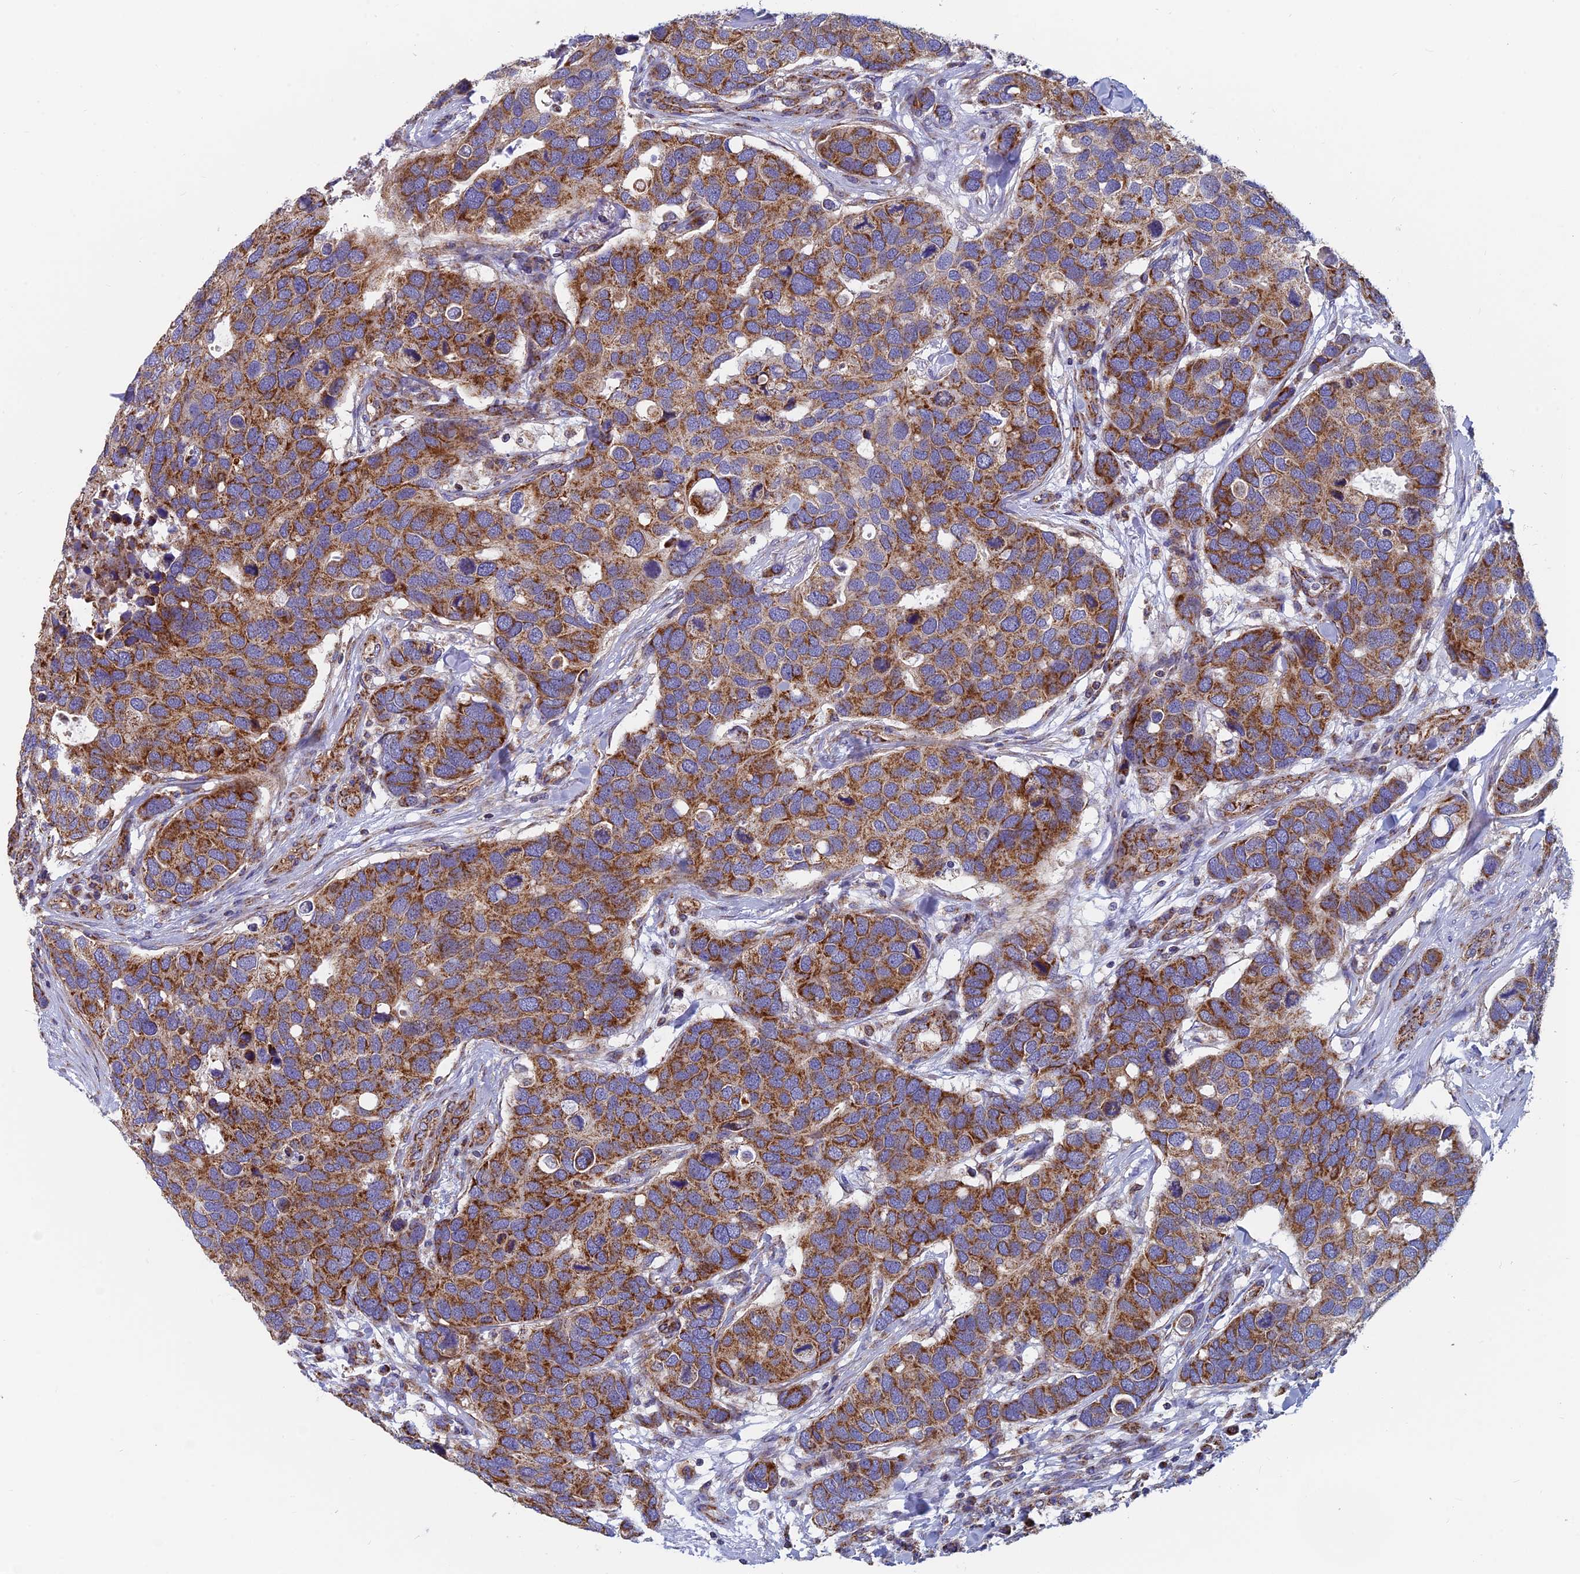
{"staining": {"intensity": "moderate", "quantity": ">75%", "location": "cytoplasmic/membranous"}, "tissue": "breast cancer", "cell_type": "Tumor cells", "image_type": "cancer", "snomed": [{"axis": "morphology", "description": "Duct carcinoma"}, {"axis": "topography", "description": "Breast"}], "caption": "Immunohistochemical staining of human infiltrating ductal carcinoma (breast) shows medium levels of moderate cytoplasmic/membranous expression in about >75% of tumor cells.", "gene": "MRPS9", "patient": {"sex": "female", "age": 83}}